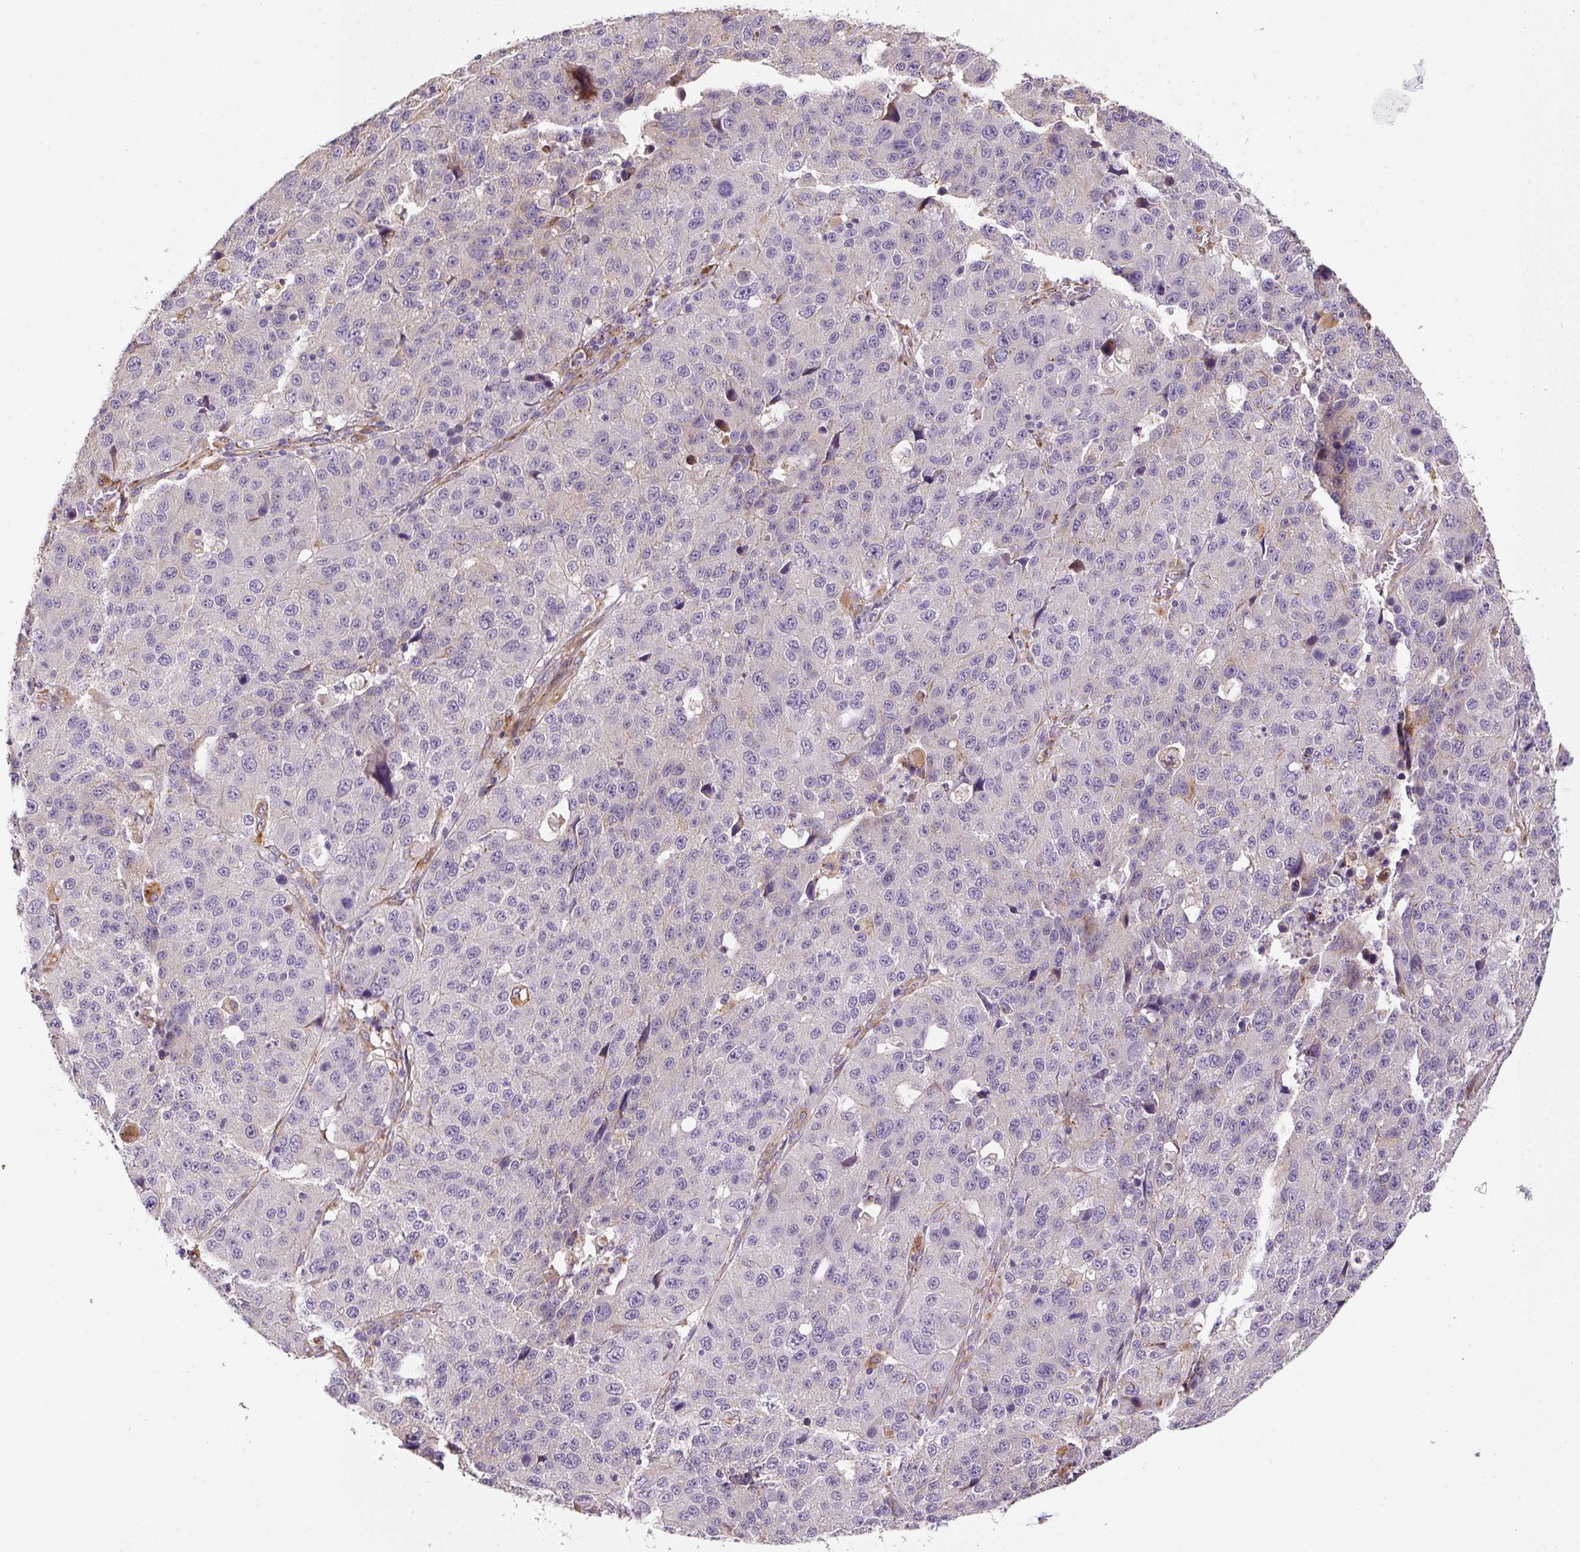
{"staining": {"intensity": "negative", "quantity": "none", "location": "none"}, "tissue": "stomach cancer", "cell_type": "Tumor cells", "image_type": "cancer", "snomed": [{"axis": "morphology", "description": "Adenocarcinoma, NOS"}, {"axis": "topography", "description": "Stomach"}], "caption": "The micrograph displays no staining of tumor cells in stomach cancer (adenocarcinoma).", "gene": "RNF170", "patient": {"sex": "male", "age": 71}}